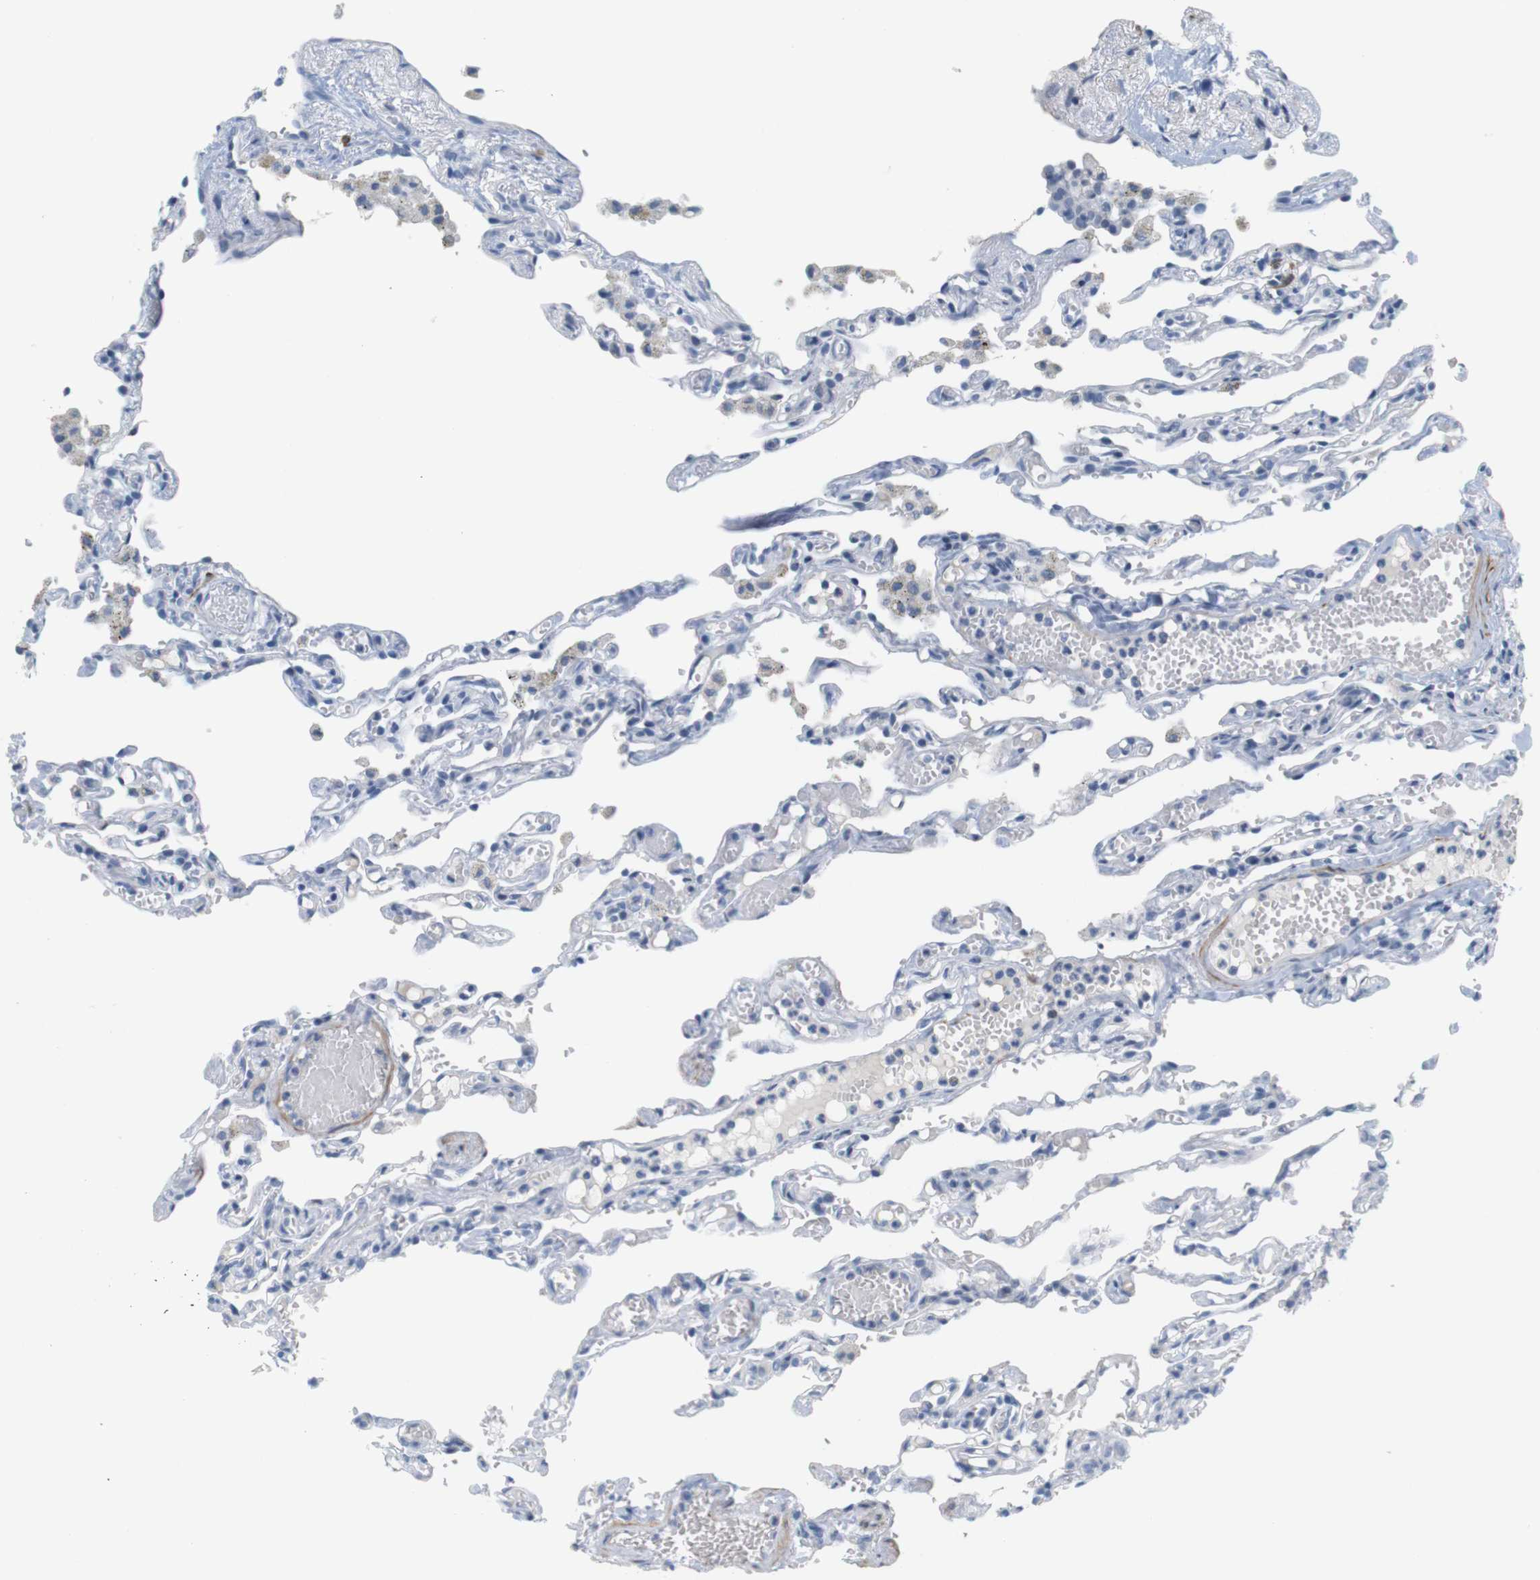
{"staining": {"intensity": "negative", "quantity": "none", "location": "none"}, "tissue": "lung", "cell_type": "Alveolar cells", "image_type": "normal", "snomed": [{"axis": "morphology", "description": "Normal tissue, NOS"}, {"axis": "topography", "description": "Lung"}], "caption": "High power microscopy photomicrograph of an IHC histopathology image of unremarkable lung, revealing no significant expression in alveolar cells.", "gene": "HRH2", "patient": {"sex": "male", "age": 21}}